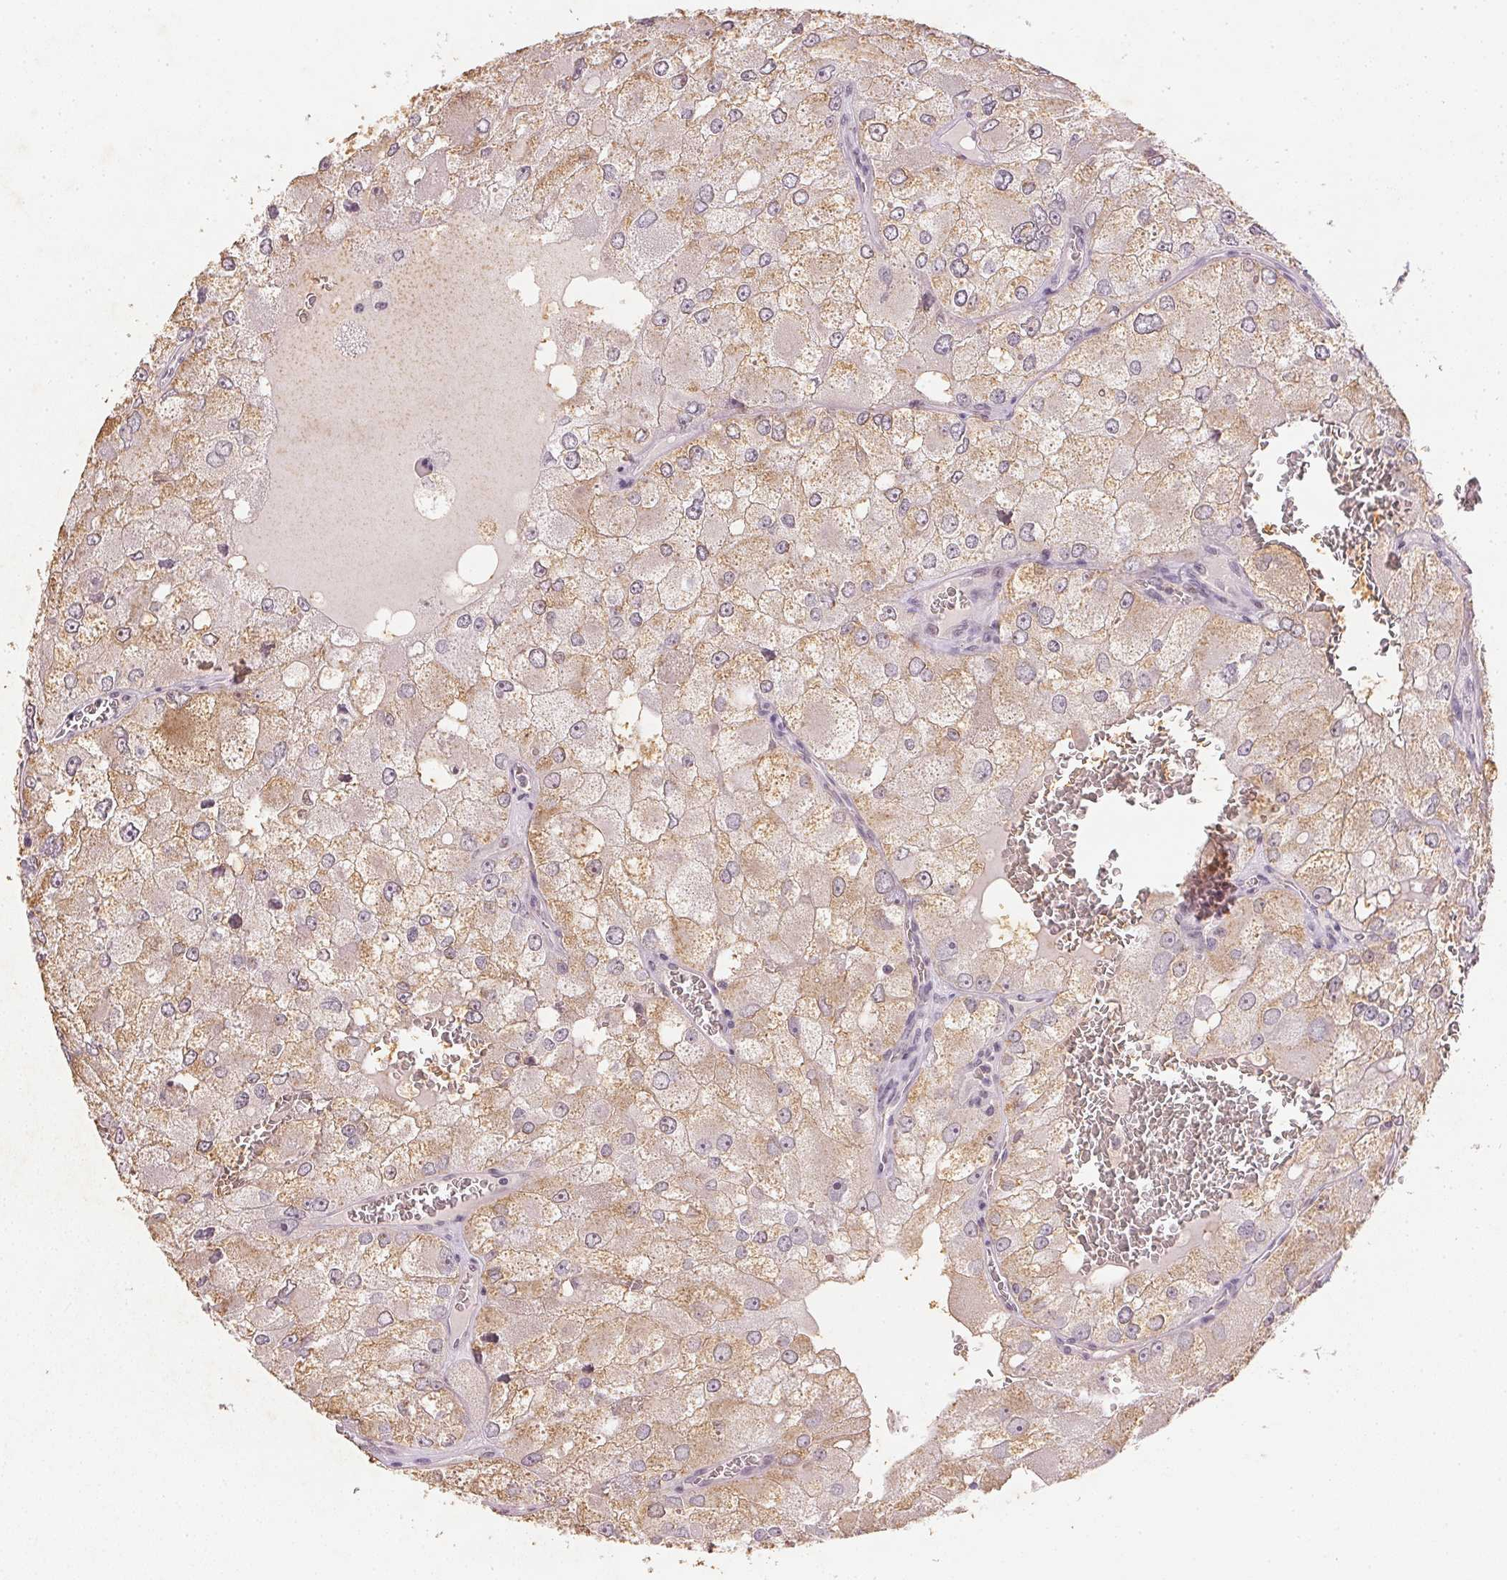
{"staining": {"intensity": "weak", "quantity": "25%-75%", "location": "cytoplasmic/membranous"}, "tissue": "renal cancer", "cell_type": "Tumor cells", "image_type": "cancer", "snomed": [{"axis": "morphology", "description": "Adenocarcinoma, NOS"}, {"axis": "topography", "description": "Kidney"}], "caption": "Renal cancer (adenocarcinoma) tissue reveals weak cytoplasmic/membranous staining in approximately 25%-75% of tumor cells The protein of interest is stained brown, and the nuclei are stained in blue (DAB IHC with brightfield microscopy, high magnification).", "gene": "SMTN", "patient": {"sex": "female", "age": 70}}